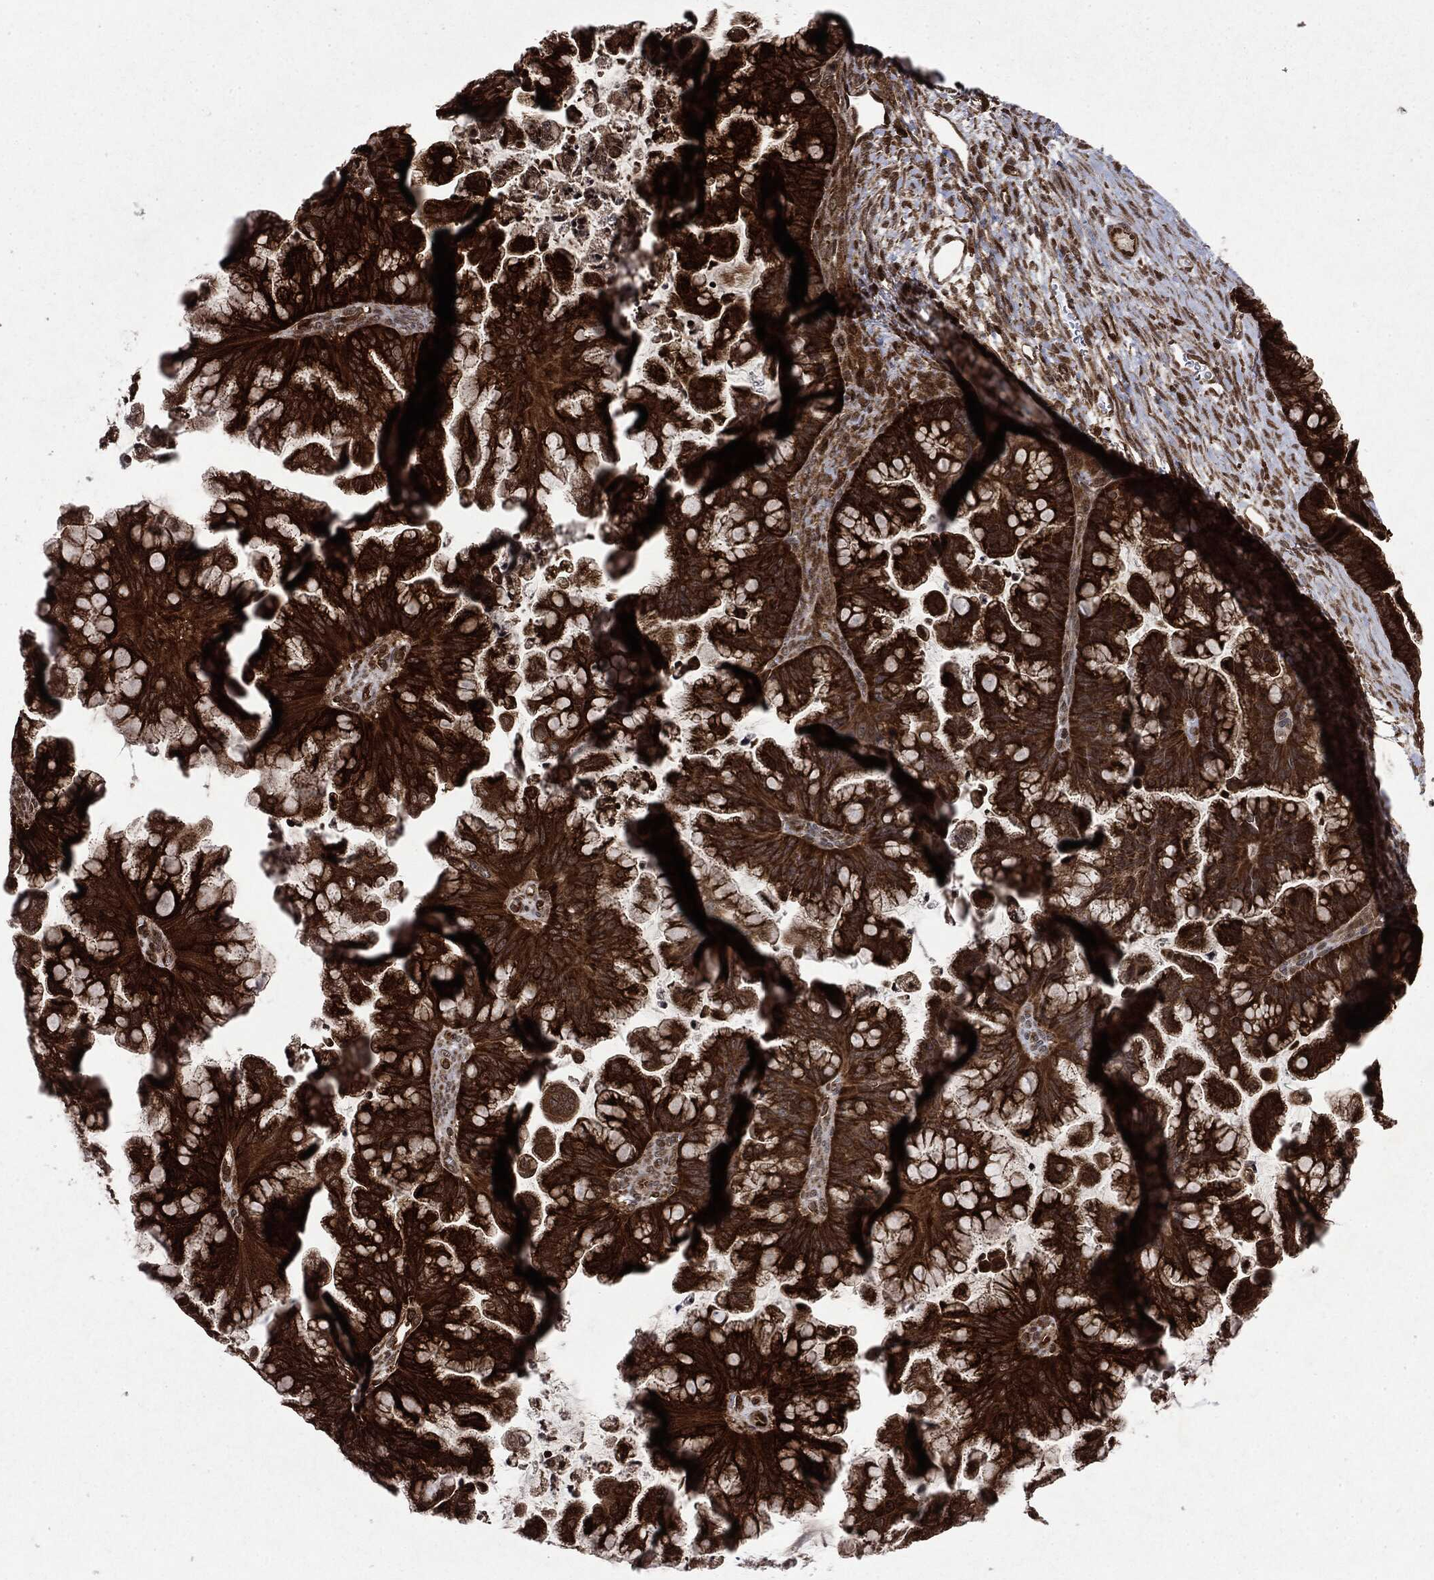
{"staining": {"intensity": "strong", "quantity": ">75%", "location": "cytoplasmic/membranous"}, "tissue": "ovarian cancer", "cell_type": "Tumor cells", "image_type": "cancer", "snomed": [{"axis": "morphology", "description": "Cystadenocarcinoma, mucinous, NOS"}, {"axis": "topography", "description": "Ovary"}], "caption": "Protein staining exhibits strong cytoplasmic/membranous positivity in approximately >75% of tumor cells in ovarian cancer. (DAB (3,3'-diaminobenzidine) IHC, brown staining for protein, blue staining for nuclei).", "gene": "OTUB1", "patient": {"sex": "female", "age": 67}}